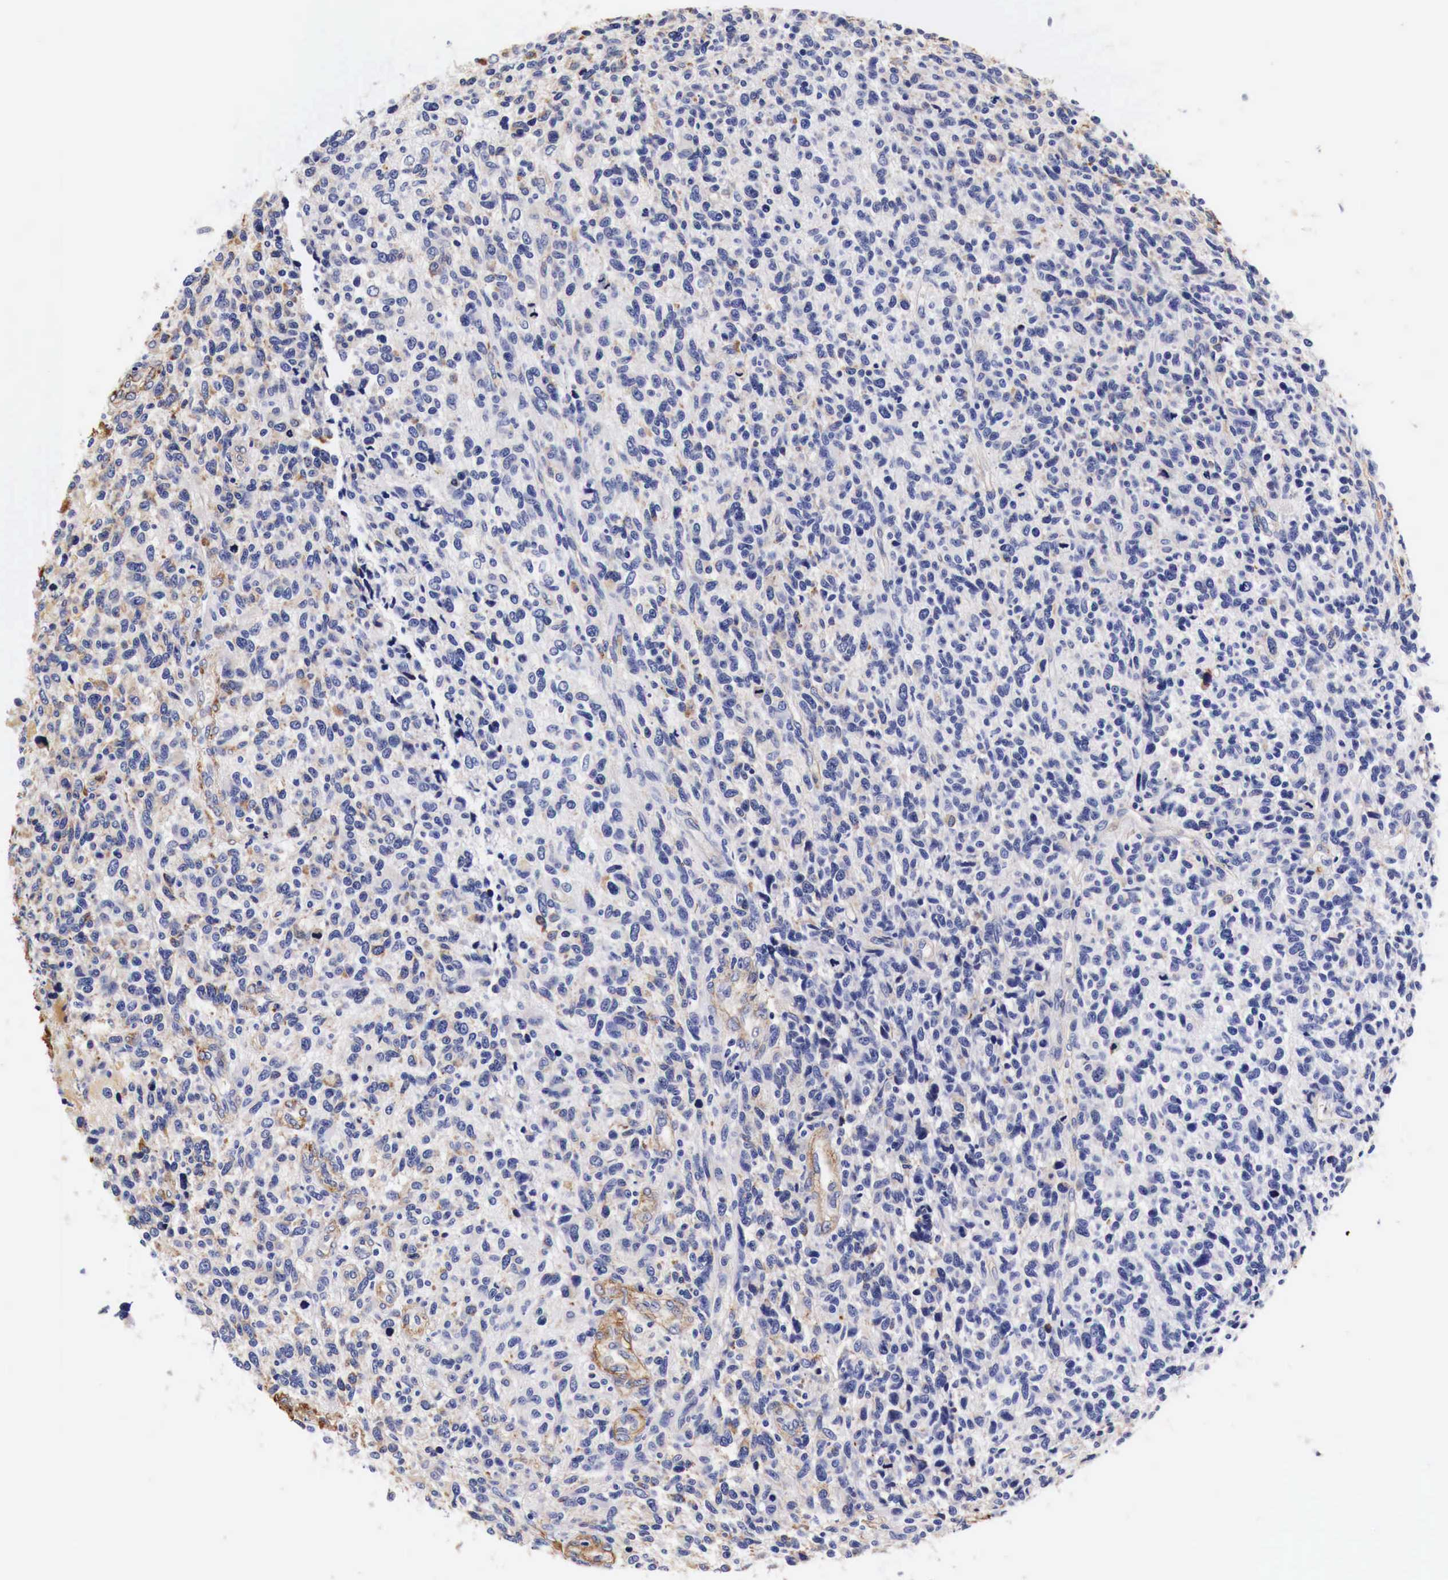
{"staining": {"intensity": "negative", "quantity": "none", "location": "none"}, "tissue": "glioma", "cell_type": "Tumor cells", "image_type": "cancer", "snomed": [{"axis": "morphology", "description": "Glioma, malignant, High grade"}, {"axis": "topography", "description": "Brain"}], "caption": "IHC image of neoplastic tissue: human glioma stained with DAB (3,3'-diaminobenzidine) demonstrates no significant protein positivity in tumor cells.", "gene": "LAMB2", "patient": {"sex": "male", "age": 77}}